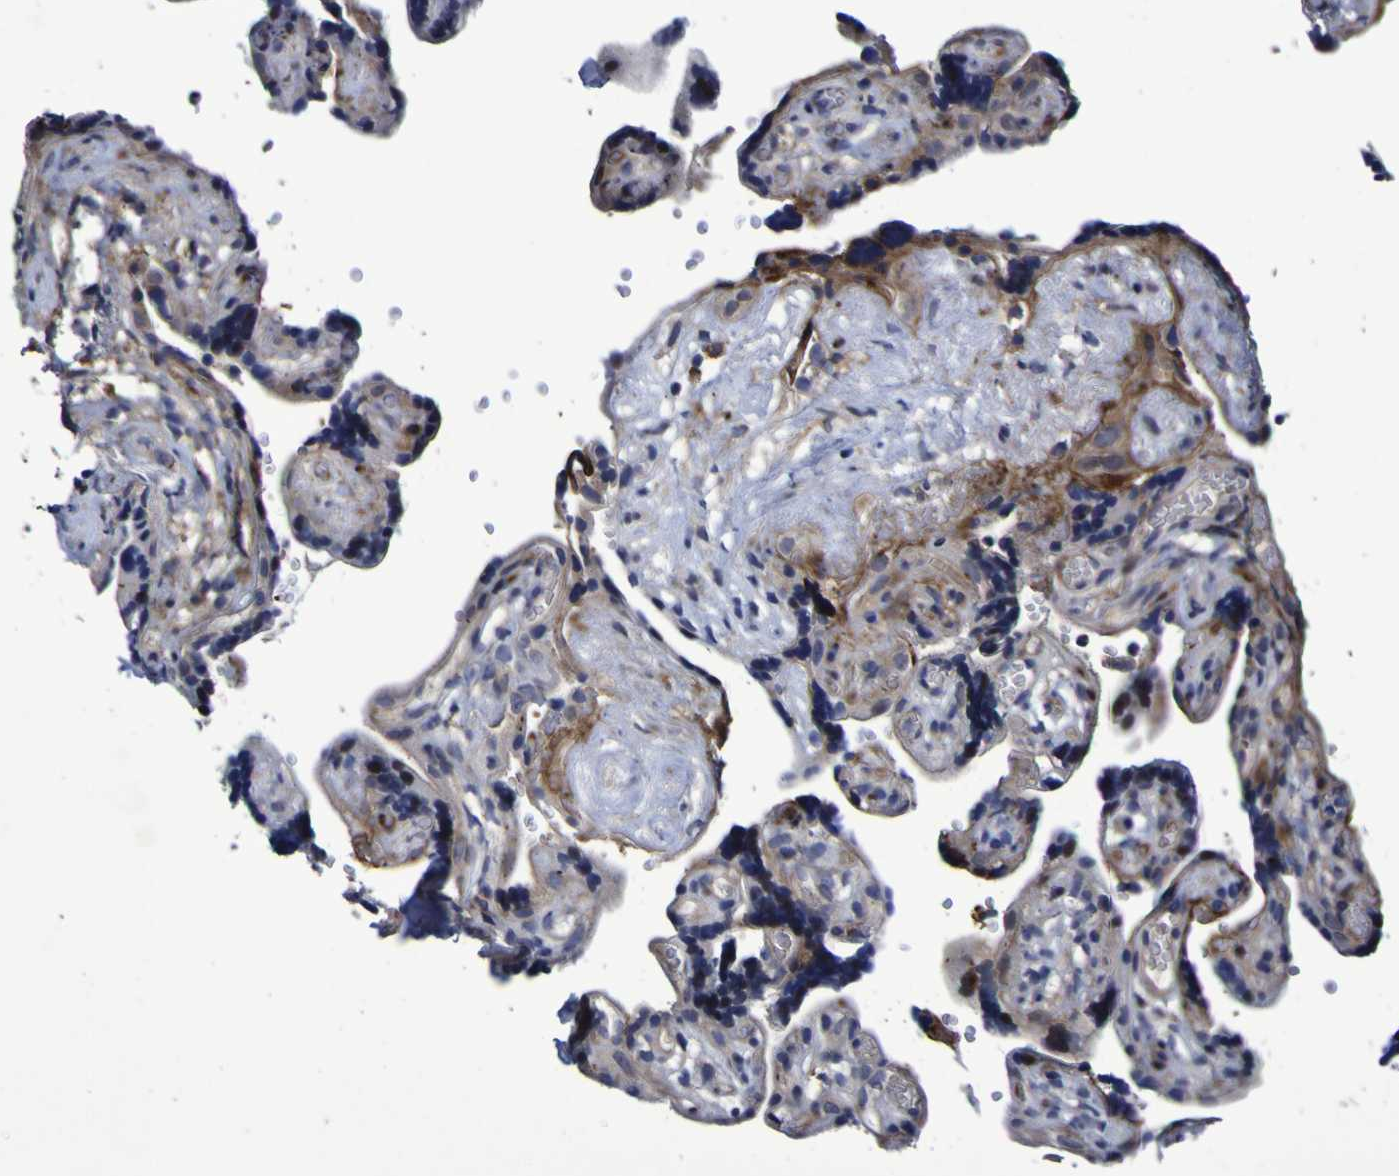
{"staining": {"intensity": "moderate", "quantity": ">75%", "location": "cytoplasmic/membranous,nuclear"}, "tissue": "placenta", "cell_type": "Decidual cells", "image_type": "normal", "snomed": [{"axis": "morphology", "description": "Normal tissue, NOS"}, {"axis": "topography", "description": "Placenta"}], "caption": "Decidual cells reveal medium levels of moderate cytoplasmic/membranous,nuclear positivity in approximately >75% of cells in benign human placenta.", "gene": "MGLL", "patient": {"sex": "female", "age": 30}}